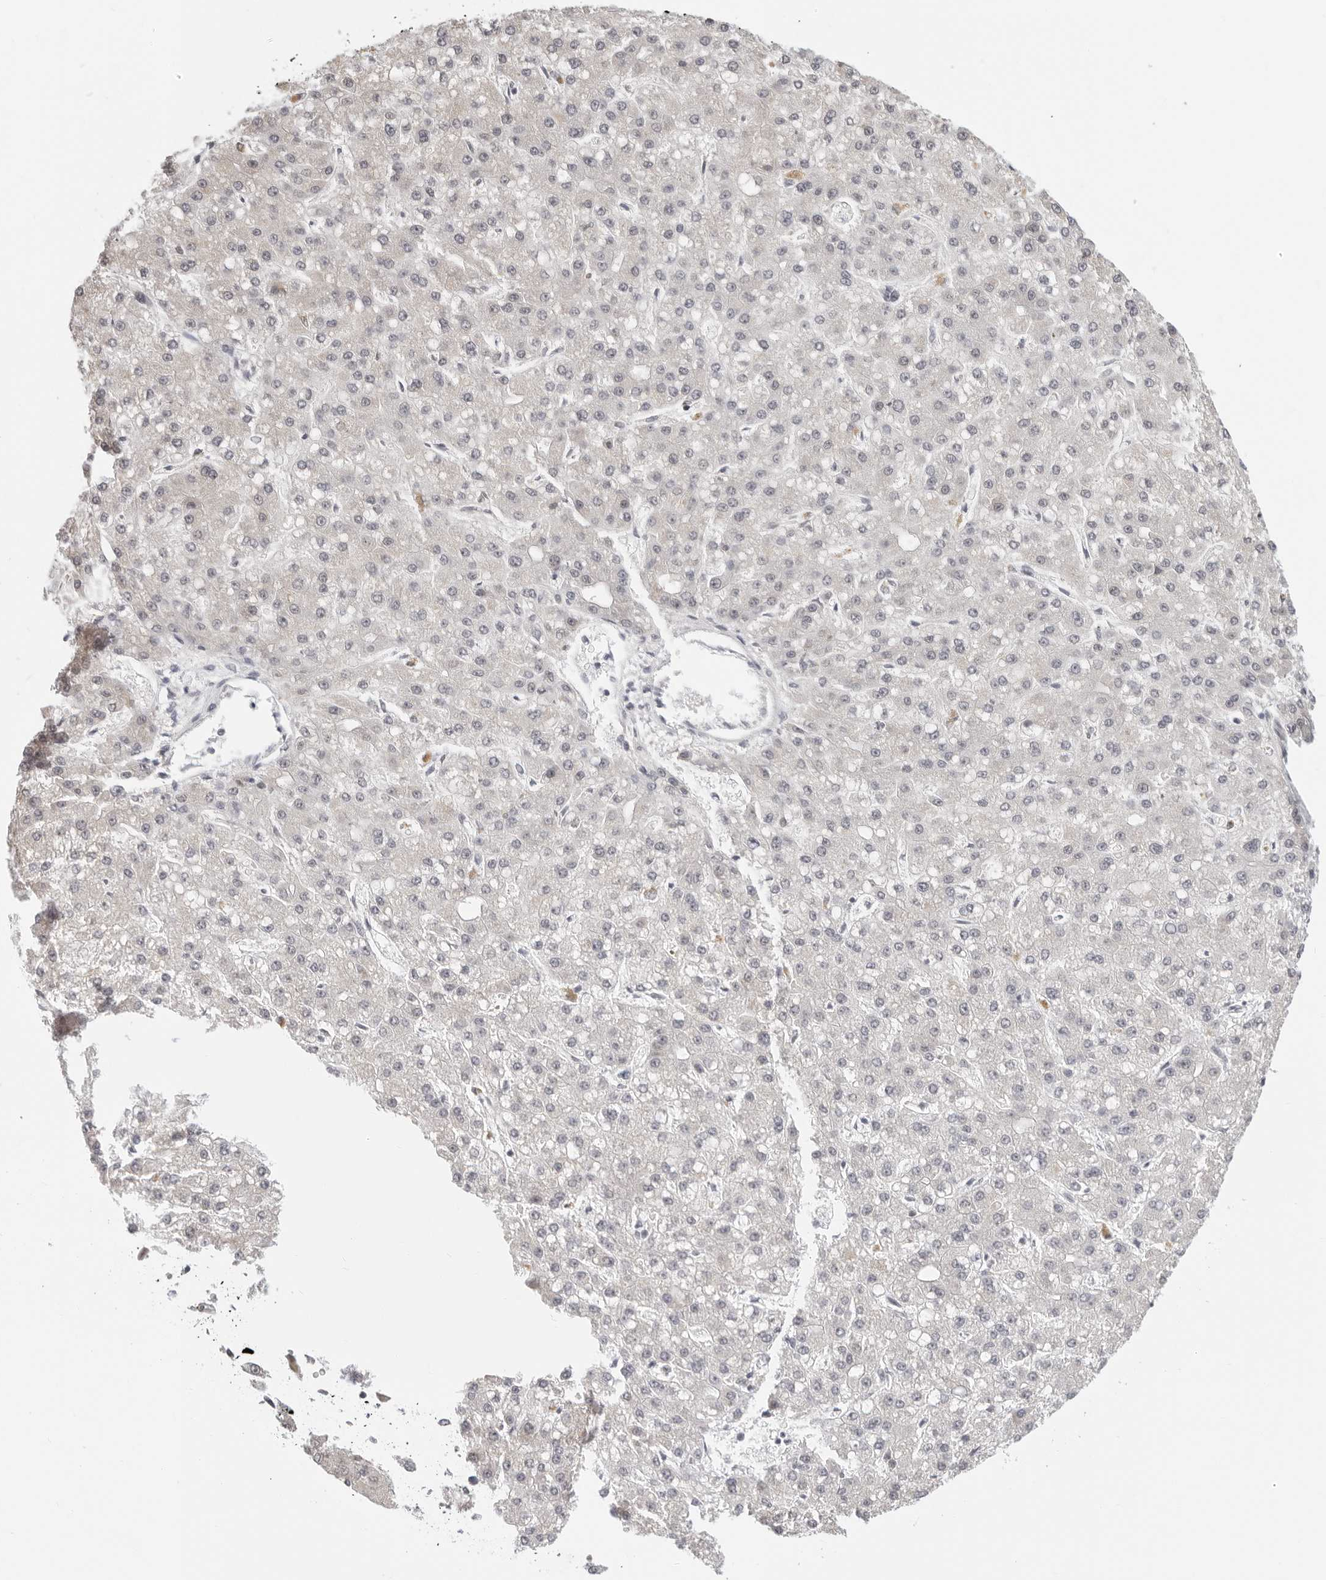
{"staining": {"intensity": "negative", "quantity": "none", "location": "none"}, "tissue": "liver cancer", "cell_type": "Tumor cells", "image_type": "cancer", "snomed": [{"axis": "morphology", "description": "Carcinoma, Hepatocellular, NOS"}, {"axis": "topography", "description": "Liver"}], "caption": "Protein analysis of liver cancer shows no significant positivity in tumor cells.", "gene": "MSH6", "patient": {"sex": "male", "age": 67}}